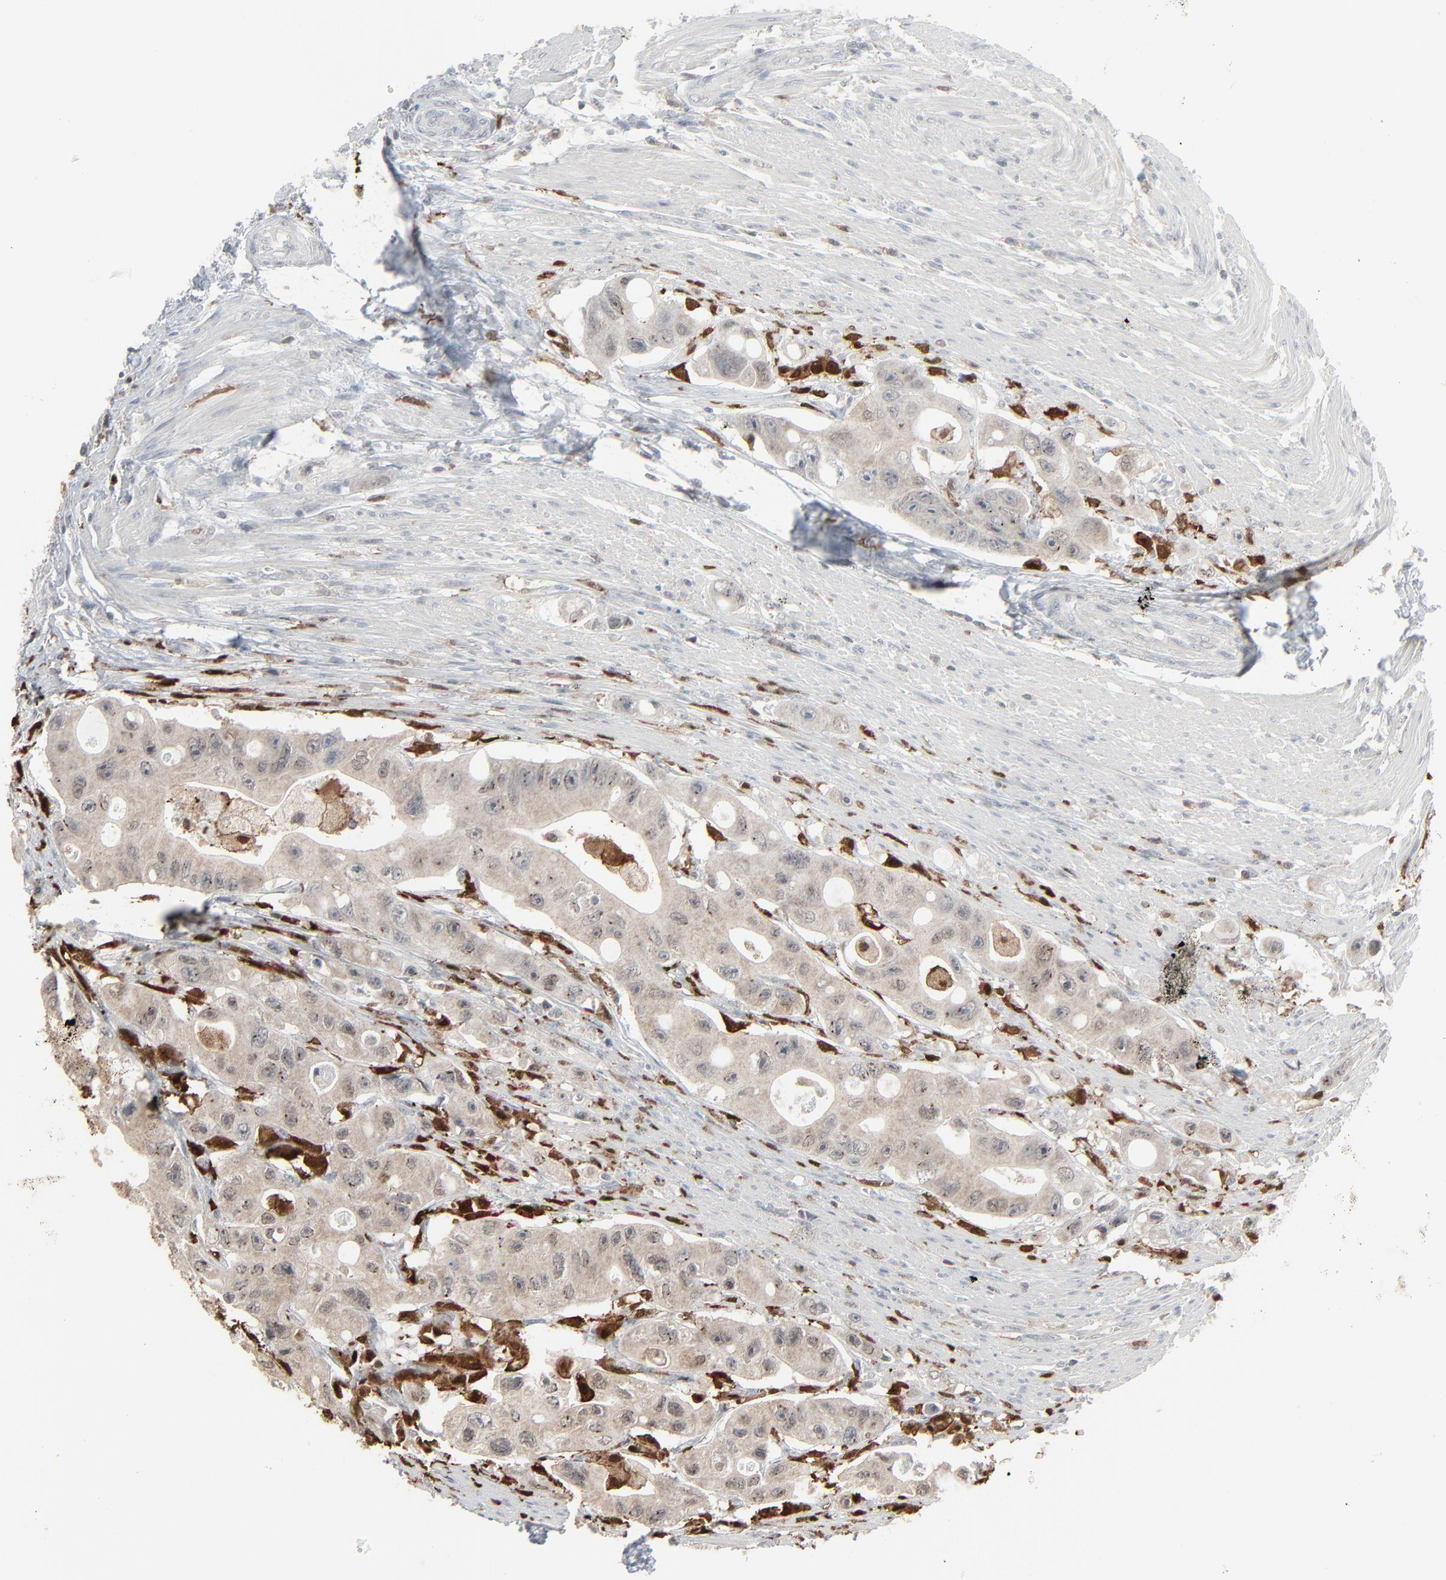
{"staining": {"intensity": "negative", "quantity": "none", "location": "none"}, "tissue": "colorectal cancer", "cell_type": "Tumor cells", "image_type": "cancer", "snomed": [{"axis": "morphology", "description": "Adenocarcinoma, NOS"}, {"axis": "topography", "description": "Colon"}], "caption": "Immunohistochemical staining of colorectal adenocarcinoma displays no significant staining in tumor cells.", "gene": "DOCK8", "patient": {"sex": "female", "age": 46}}